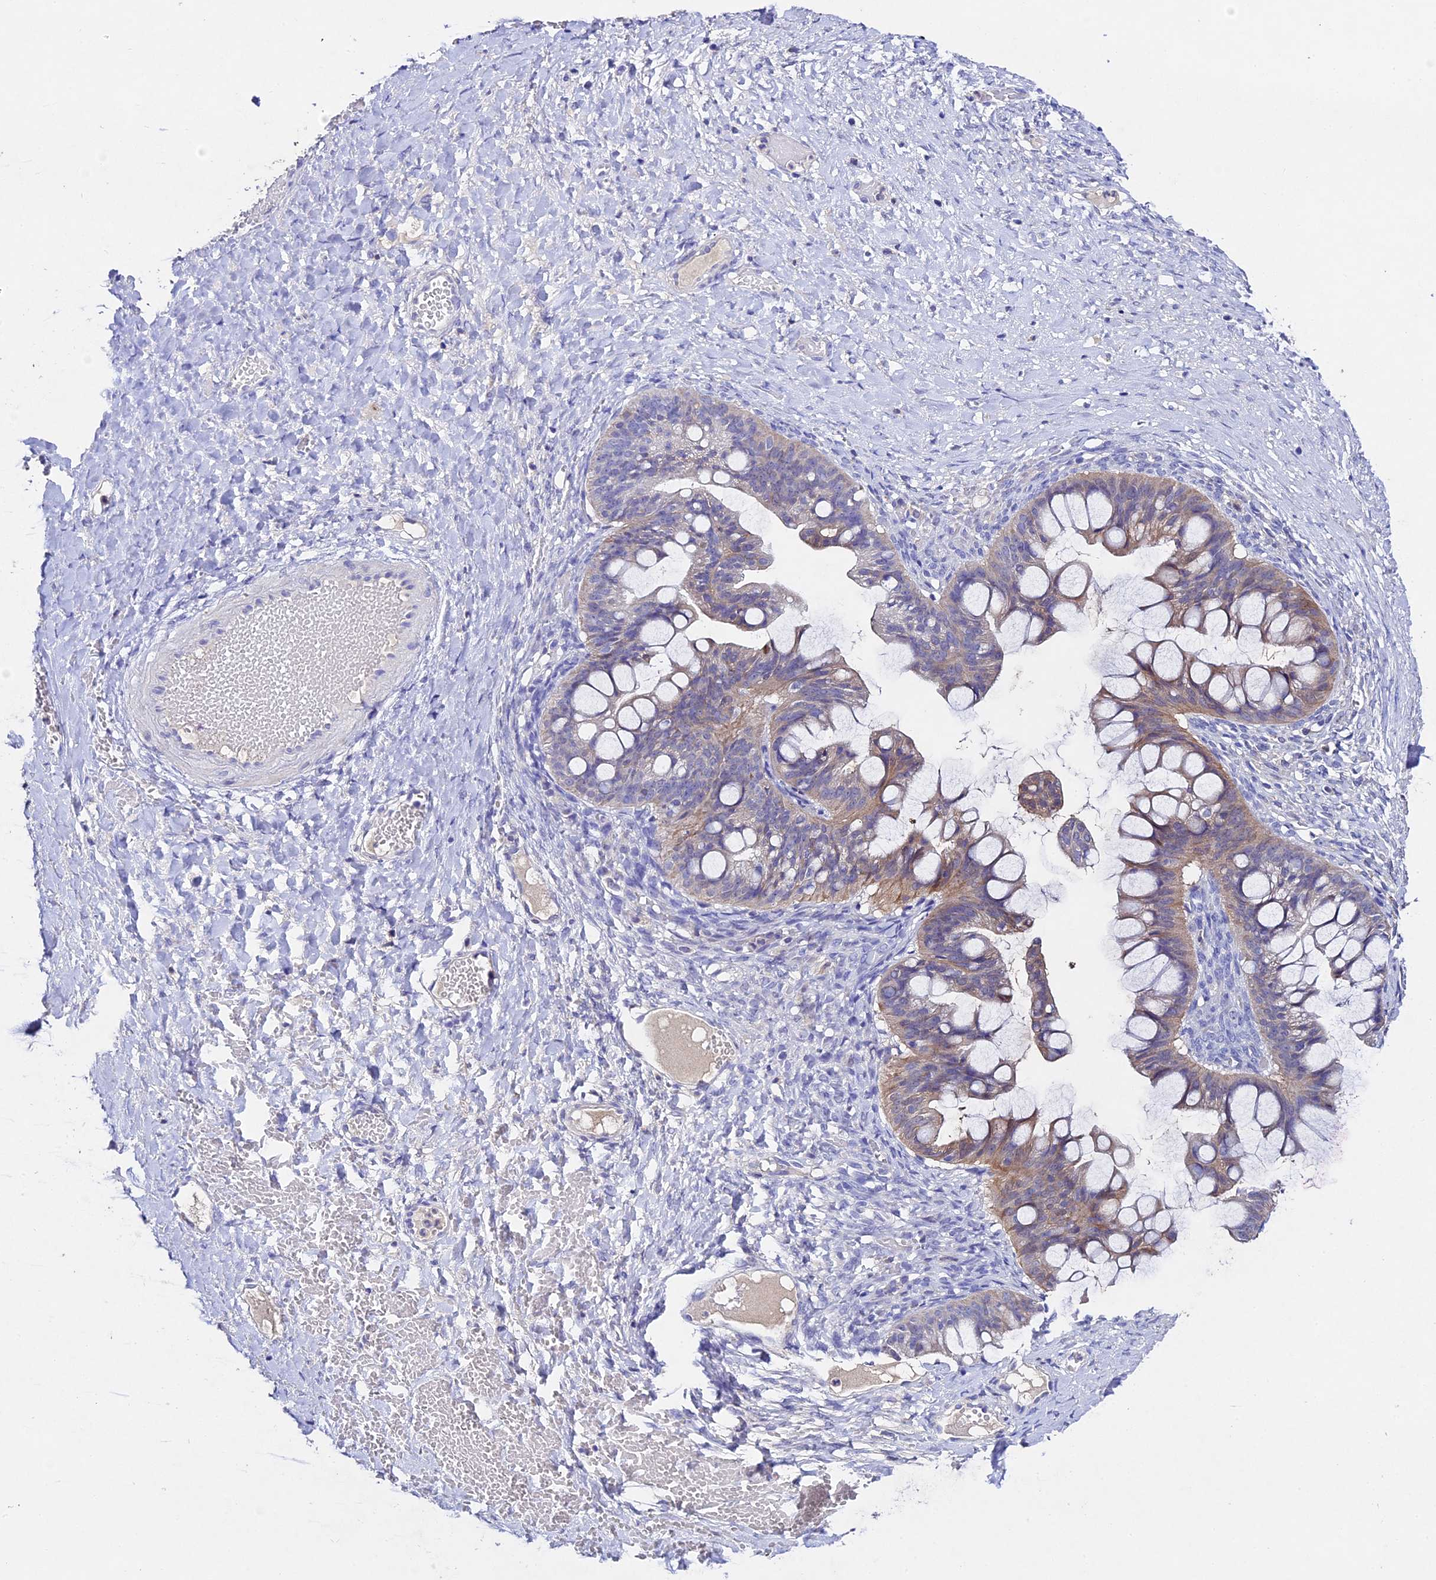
{"staining": {"intensity": "weak", "quantity": "25%-75%", "location": "cytoplasmic/membranous"}, "tissue": "ovarian cancer", "cell_type": "Tumor cells", "image_type": "cancer", "snomed": [{"axis": "morphology", "description": "Cystadenocarcinoma, mucinous, NOS"}, {"axis": "topography", "description": "Ovary"}], "caption": "Human mucinous cystadenocarcinoma (ovarian) stained for a protein (brown) displays weak cytoplasmic/membranous positive expression in approximately 25%-75% of tumor cells.", "gene": "TGDS", "patient": {"sex": "female", "age": 73}}